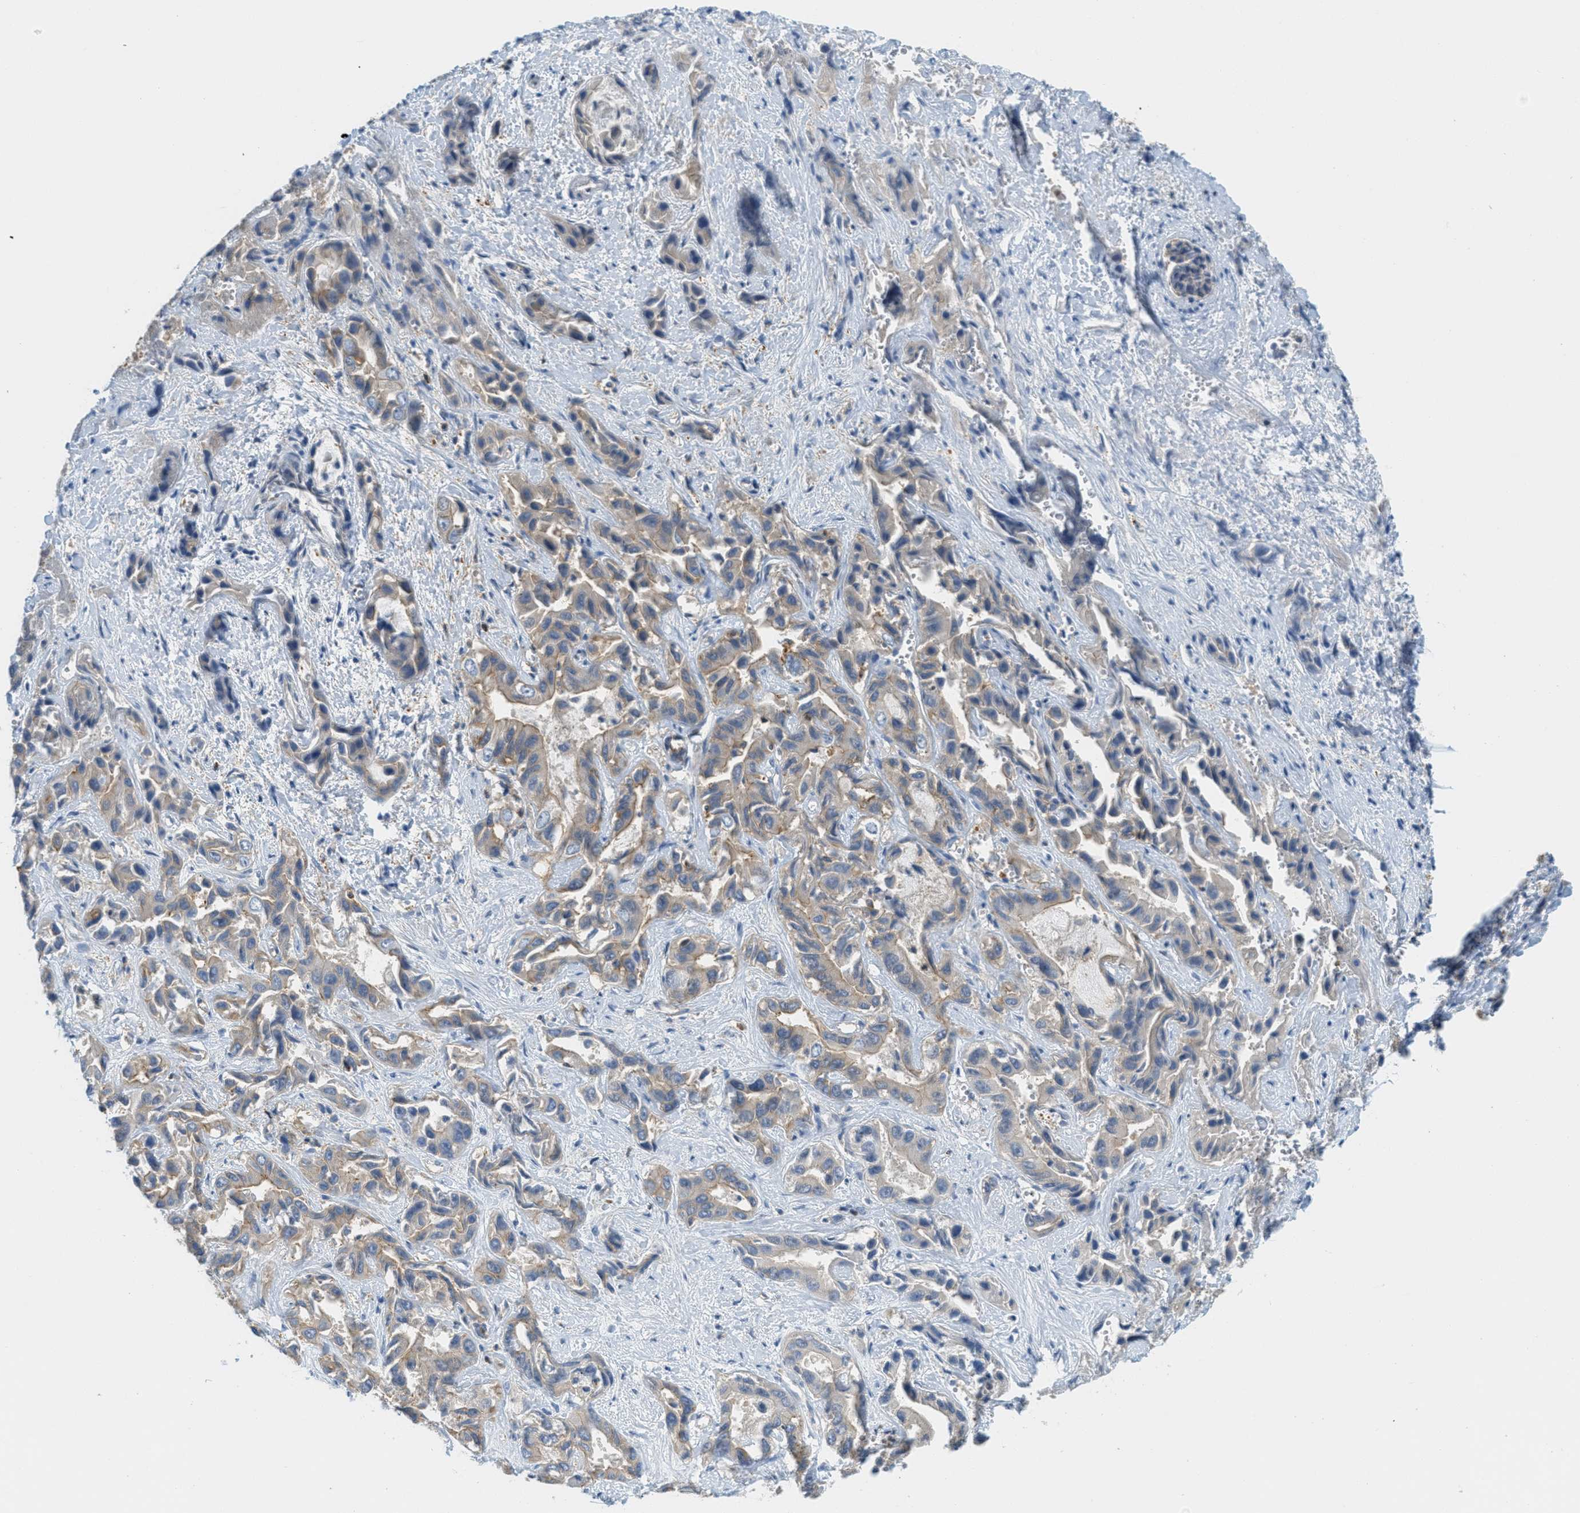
{"staining": {"intensity": "weak", "quantity": ">75%", "location": "cytoplasmic/membranous"}, "tissue": "liver cancer", "cell_type": "Tumor cells", "image_type": "cancer", "snomed": [{"axis": "morphology", "description": "Cholangiocarcinoma"}, {"axis": "topography", "description": "Liver"}], "caption": "Liver cancer stained with a protein marker reveals weak staining in tumor cells.", "gene": "GRIK2", "patient": {"sex": "female", "age": 52}}